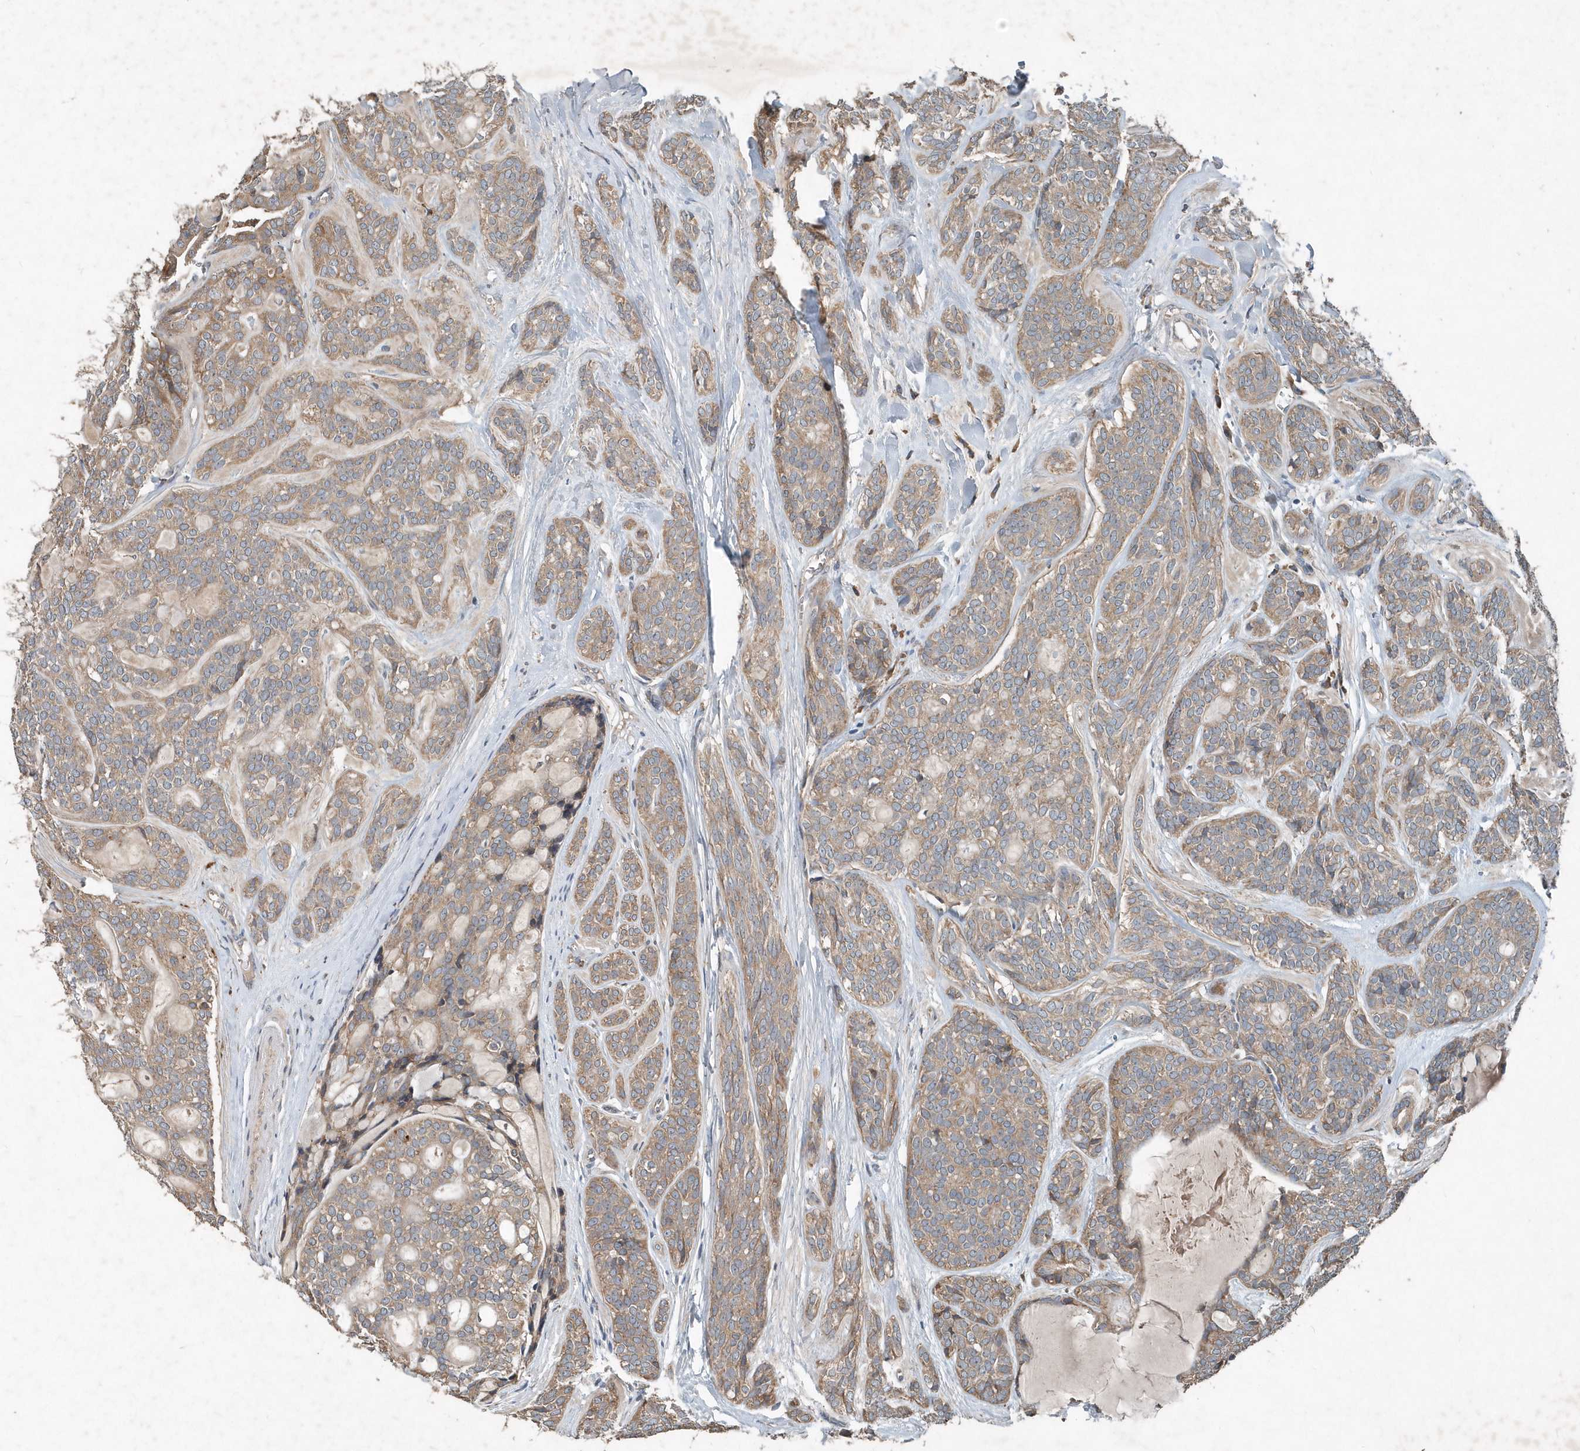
{"staining": {"intensity": "moderate", "quantity": "25%-75%", "location": "cytoplasmic/membranous"}, "tissue": "head and neck cancer", "cell_type": "Tumor cells", "image_type": "cancer", "snomed": [{"axis": "morphology", "description": "Adenocarcinoma, NOS"}, {"axis": "topography", "description": "Head-Neck"}], "caption": "Human head and neck cancer (adenocarcinoma) stained with a brown dye exhibits moderate cytoplasmic/membranous positive staining in about 25%-75% of tumor cells.", "gene": "SCFD2", "patient": {"sex": "male", "age": 66}}